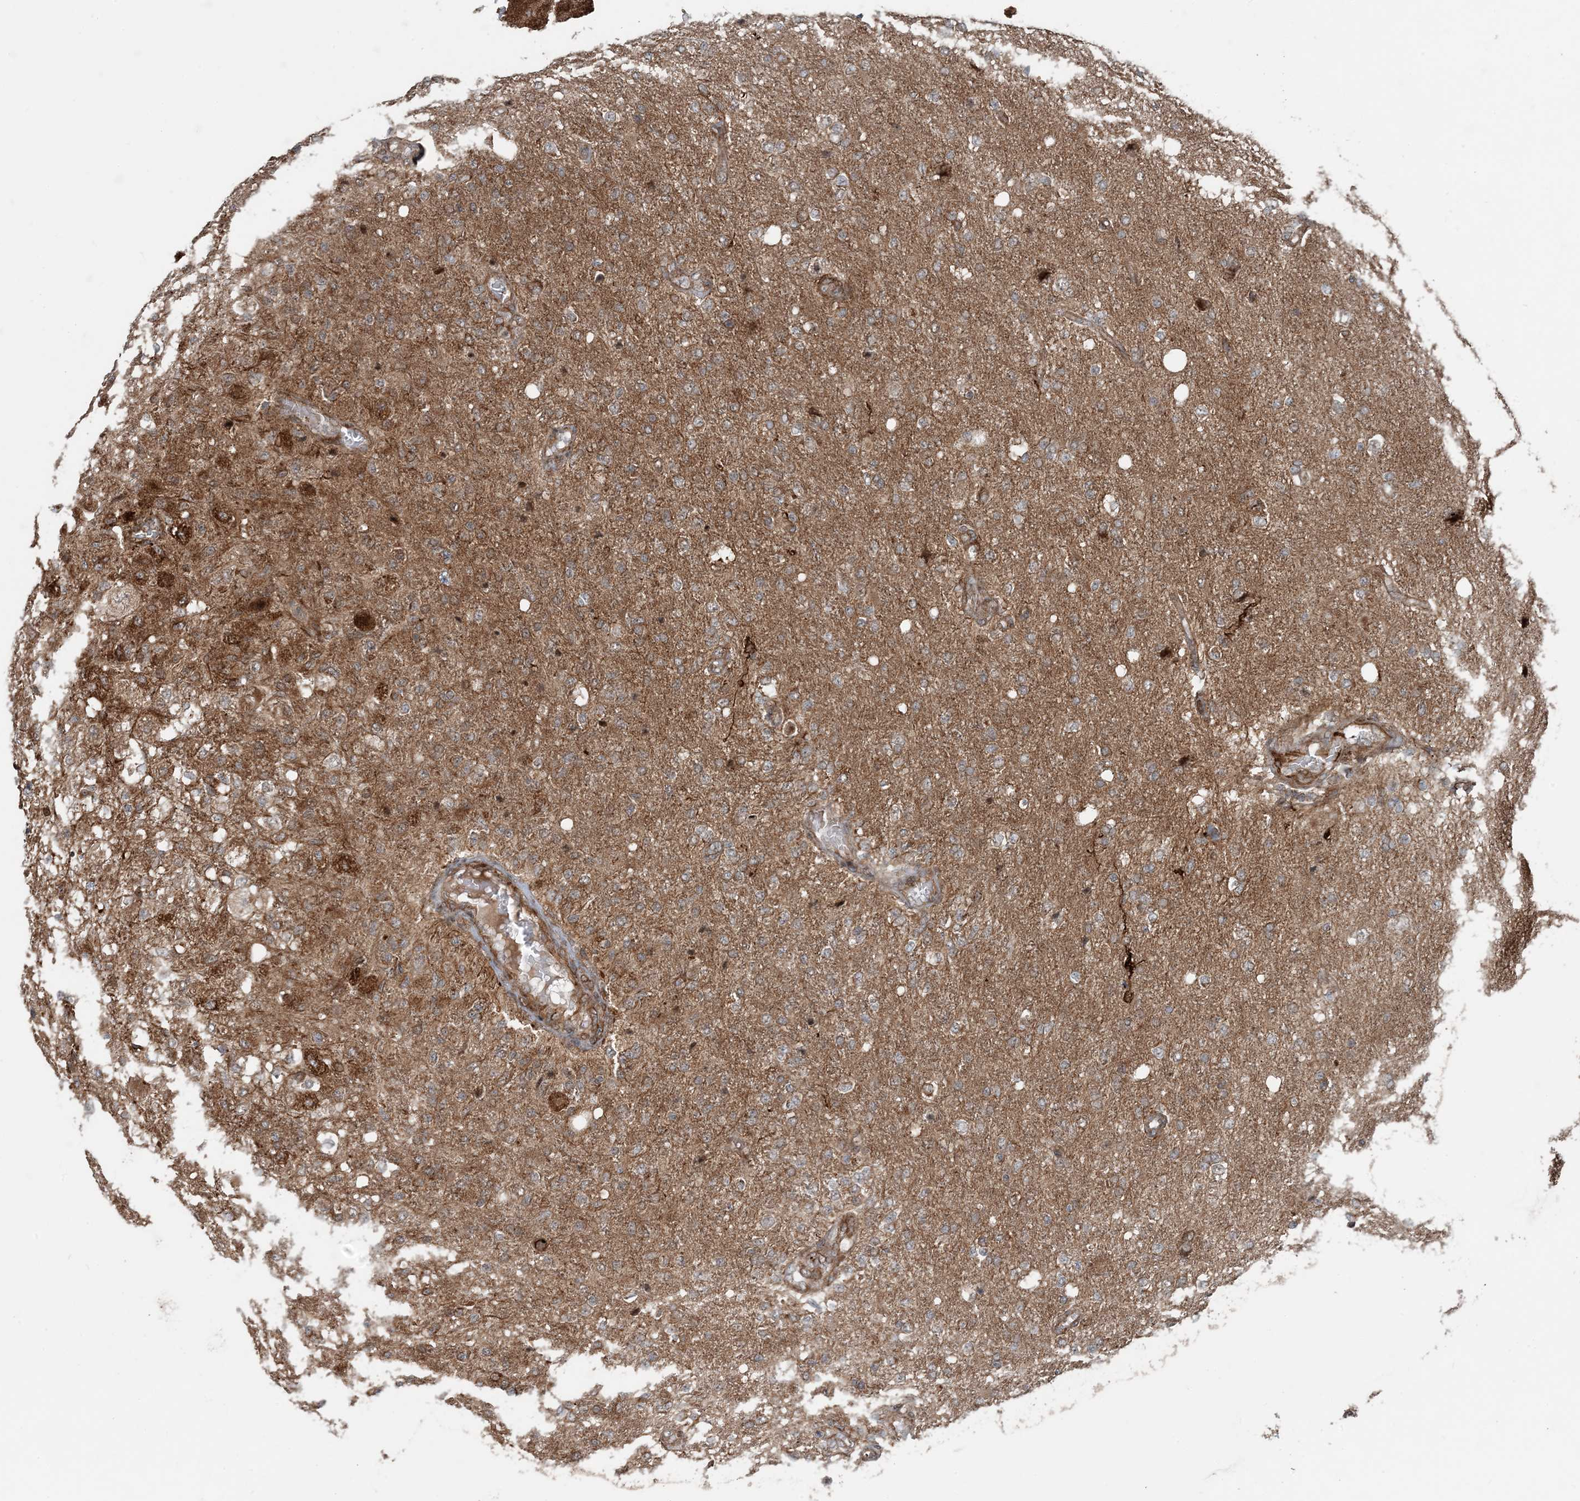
{"staining": {"intensity": "moderate", "quantity": ">75%", "location": "cytoplasmic/membranous"}, "tissue": "glioma", "cell_type": "Tumor cells", "image_type": "cancer", "snomed": [{"axis": "morphology", "description": "Normal tissue, NOS"}, {"axis": "morphology", "description": "Glioma, malignant, High grade"}, {"axis": "topography", "description": "Cerebral cortex"}], "caption": "Malignant glioma (high-grade) stained with DAB IHC demonstrates medium levels of moderate cytoplasmic/membranous positivity in approximately >75% of tumor cells. The staining is performed using DAB (3,3'-diaminobenzidine) brown chromogen to label protein expression. The nuclei are counter-stained blue using hematoxylin.", "gene": "EDEM2", "patient": {"sex": "male", "age": 77}}